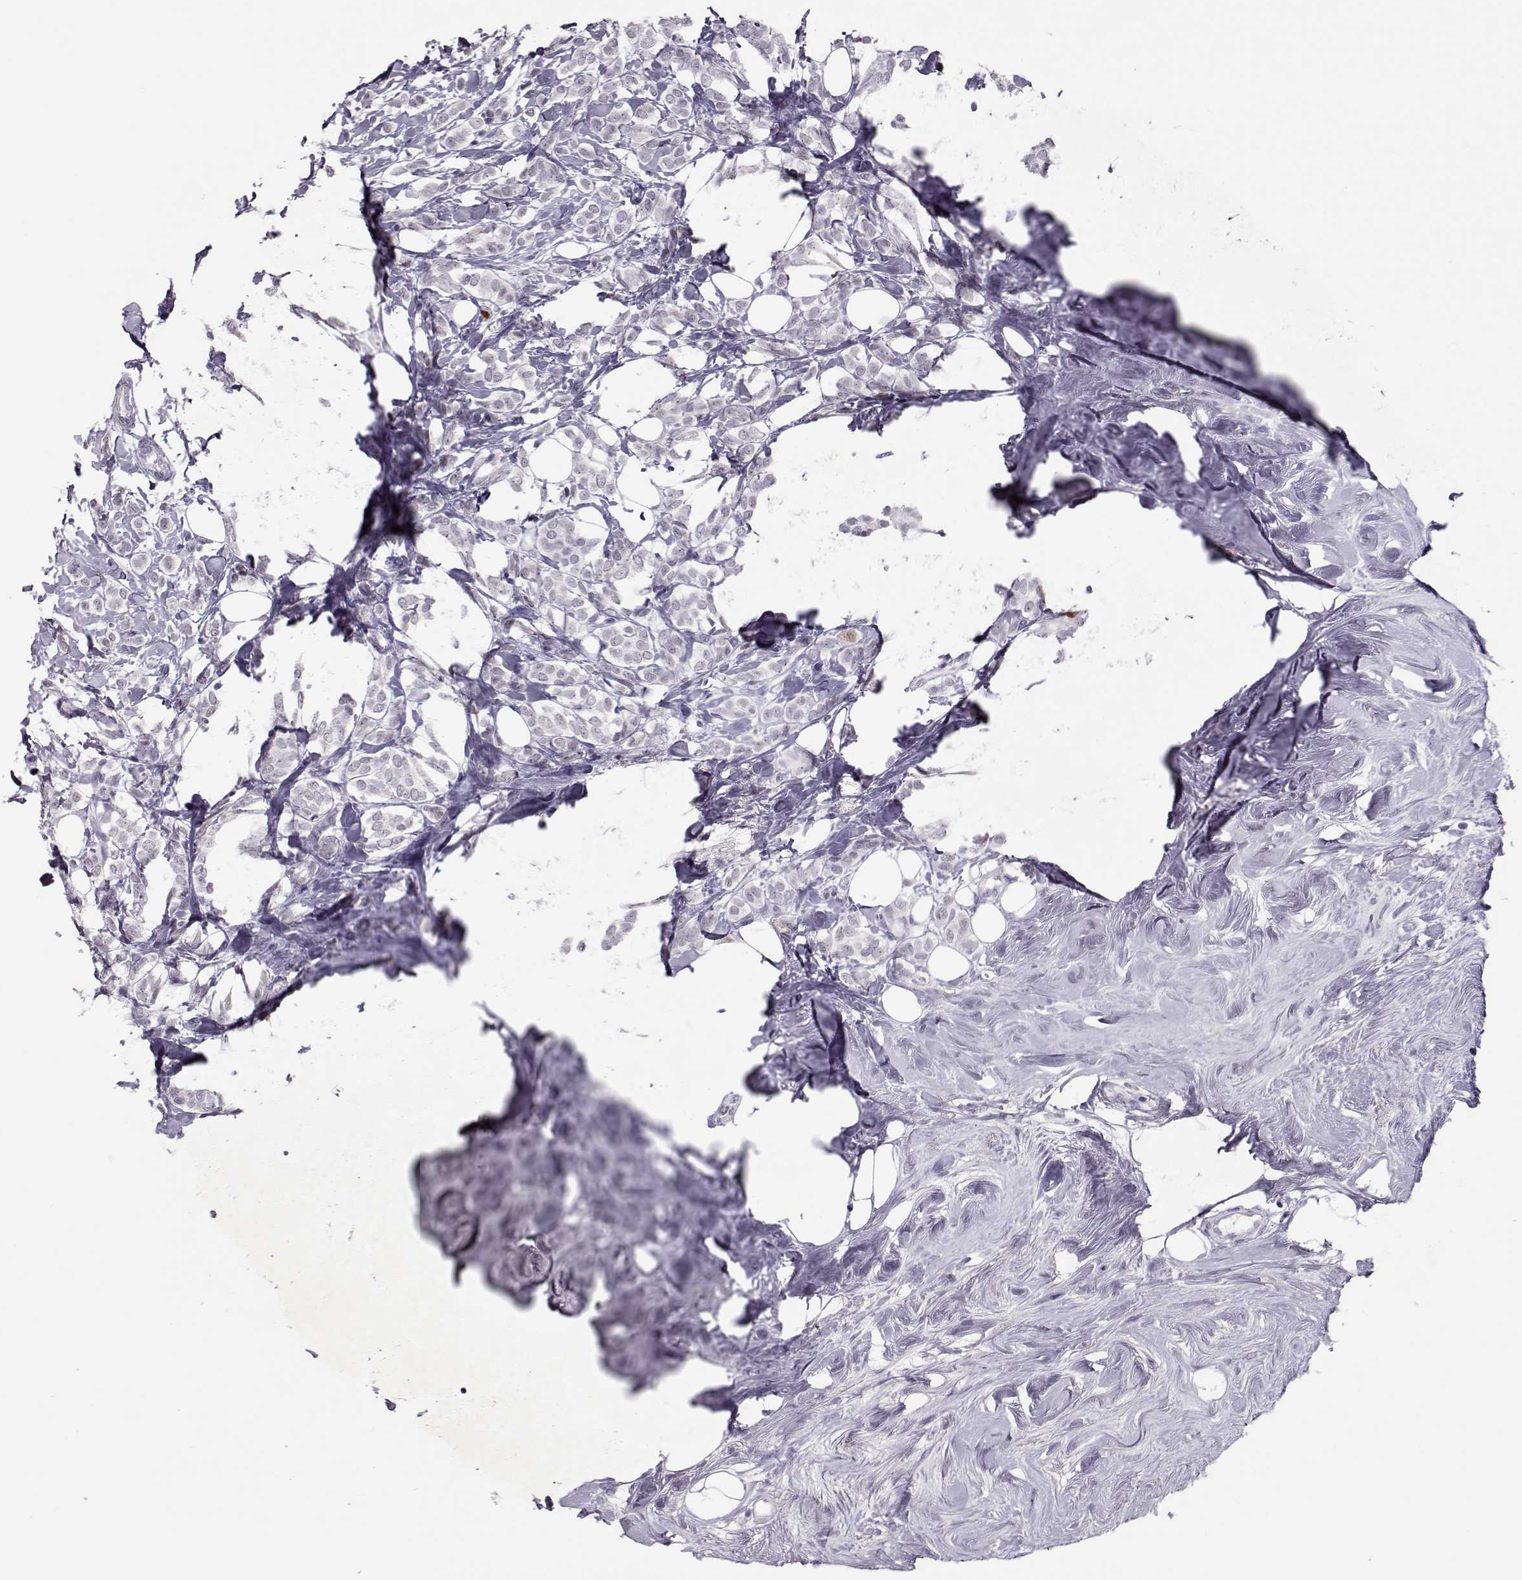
{"staining": {"intensity": "negative", "quantity": "none", "location": "none"}, "tissue": "breast cancer", "cell_type": "Tumor cells", "image_type": "cancer", "snomed": [{"axis": "morphology", "description": "Lobular carcinoma"}, {"axis": "topography", "description": "Breast"}], "caption": "Human breast lobular carcinoma stained for a protein using immunohistochemistry (IHC) reveals no expression in tumor cells.", "gene": "SGO1", "patient": {"sex": "female", "age": 49}}